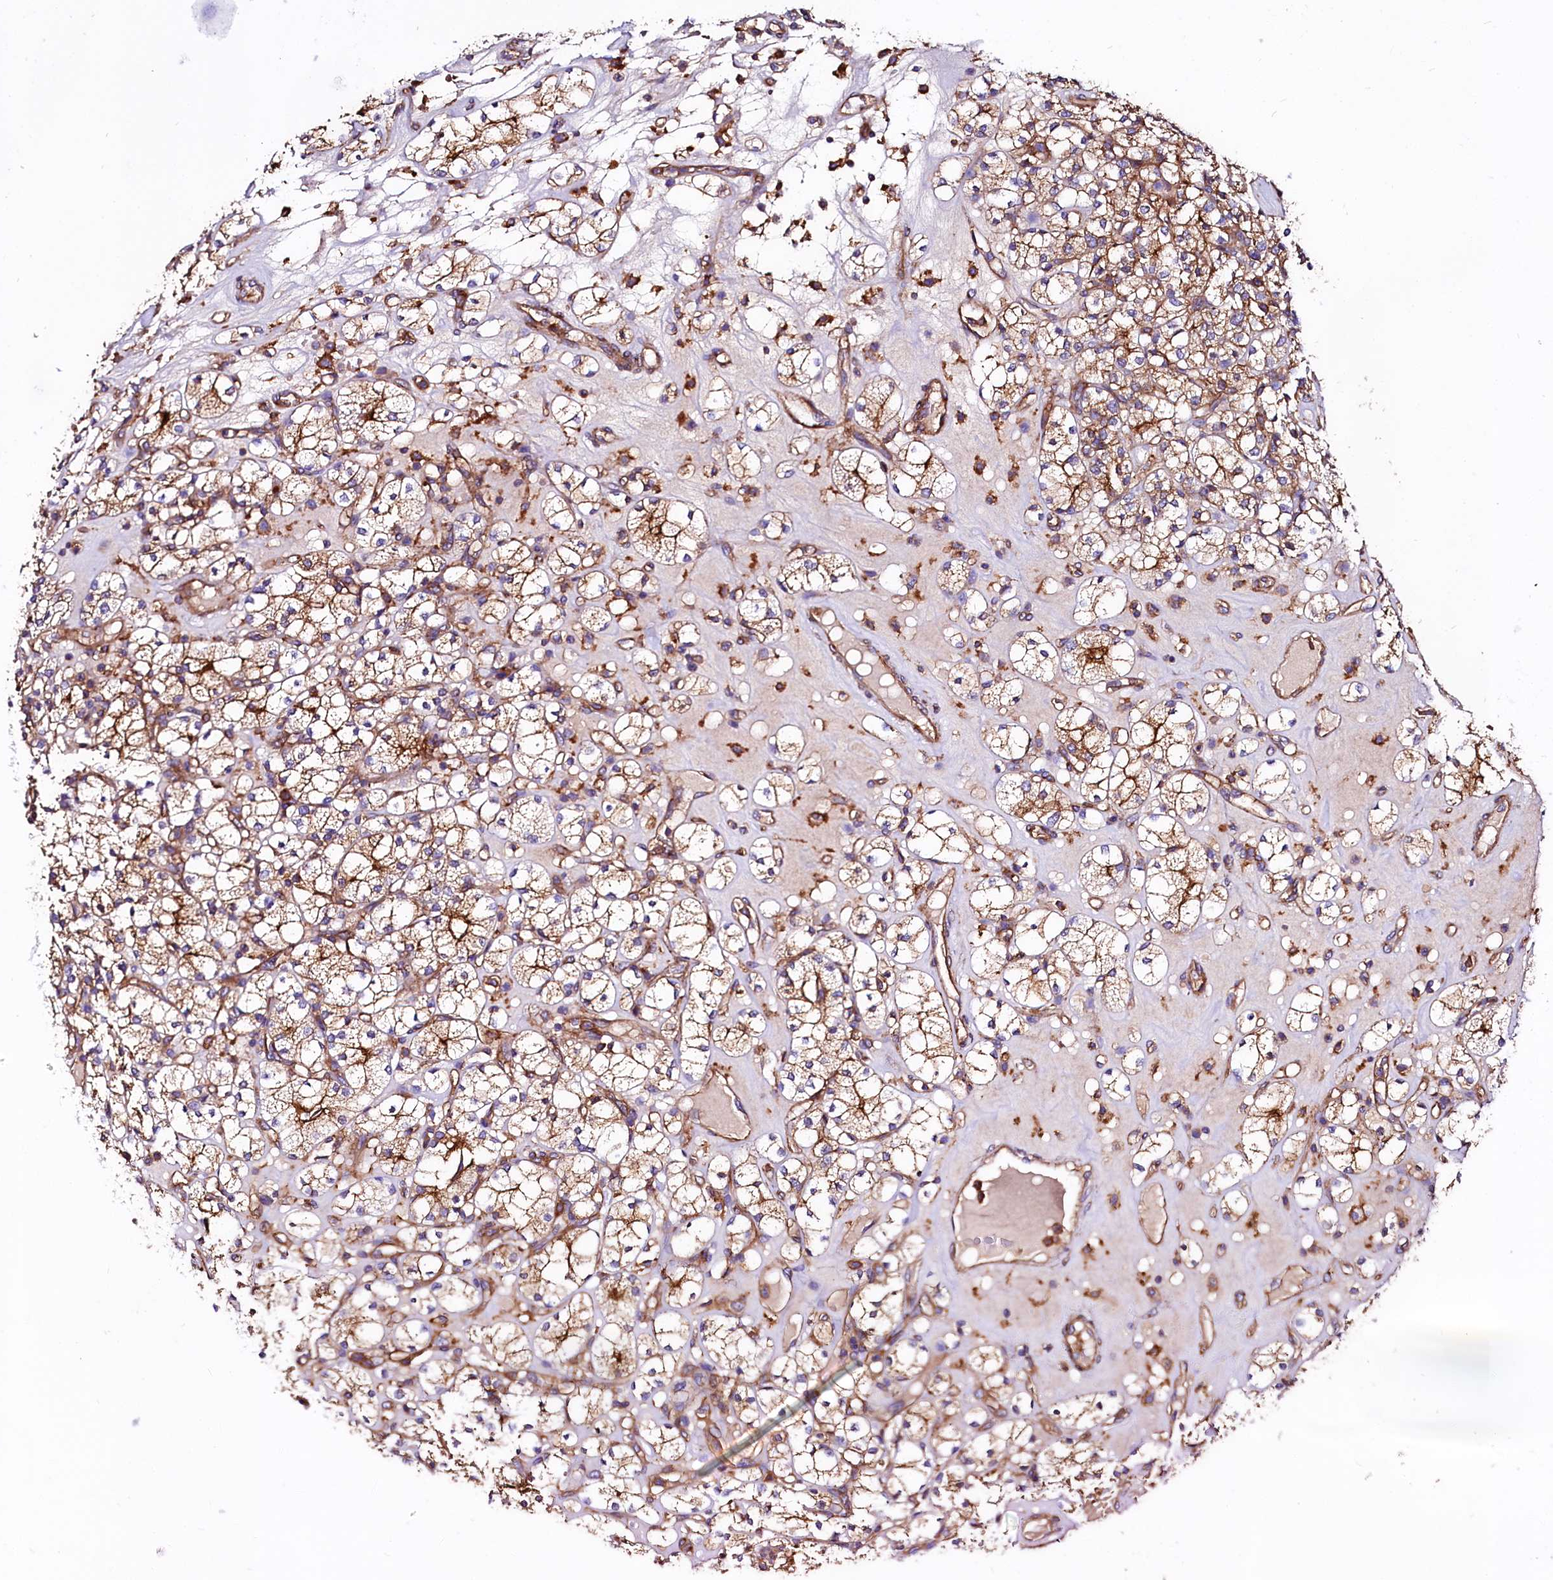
{"staining": {"intensity": "moderate", "quantity": ">75%", "location": "cytoplasmic/membranous"}, "tissue": "renal cancer", "cell_type": "Tumor cells", "image_type": "cancer", "snomed": [{"axis": "morphology", "description": "Adenocarcinoma, NOS"}, {"axis": "topography", "description": "Kidney"}], "caption": "Immunohistochemistry (IHC) image of neoplastic tissue: adenocarcinoma (renal) stained using immunohistochemistry (IHC) displays medium levels of moderate protein expression localized specifically in the cytoplasmic/membranous of tumor cells, appearing as a cytoplasmic/membranous brown color.", "gene": "ANO6", "patient": {"sex": "male", "age": 77}}